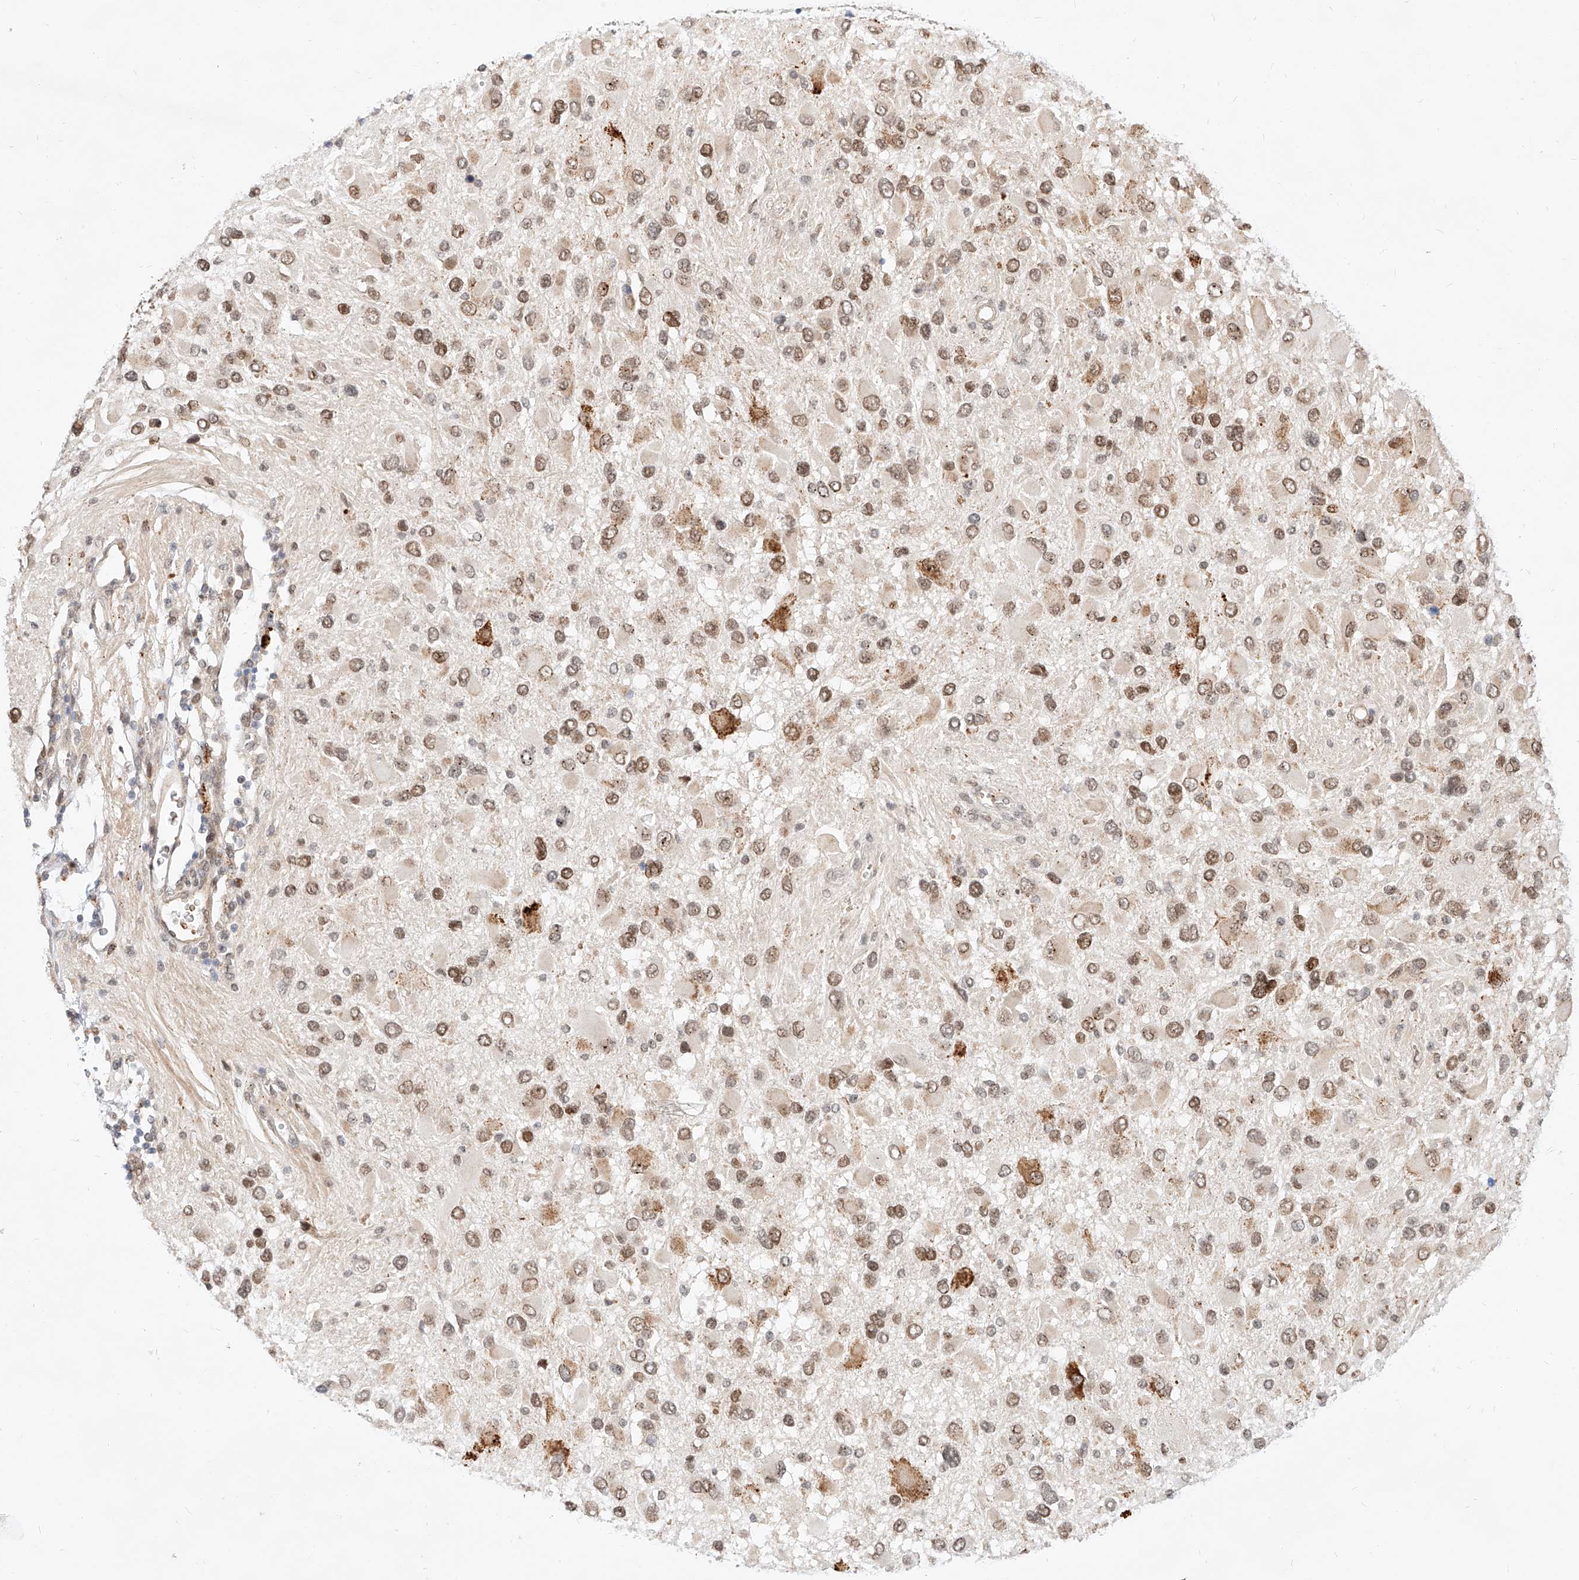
{"staining": {"intensity": "moderate", "quantity": ">75%", "location": "nuclear"}, "tissue": "glioma", "cell_type": "Tumor cells", "image_type": "cancer", "snomed": [{"axis": "morphology", "description": "Glioma, malignant, High grade"}, {"axis": "topography", "description": "Brain"}], "caption": "This is a photomicrograph of IHC staining of glioma, which shows moderate expression in the nuclear of tumor cells.", "gene": "CBX8", "patient": {"sex": "male", "age": 53}}